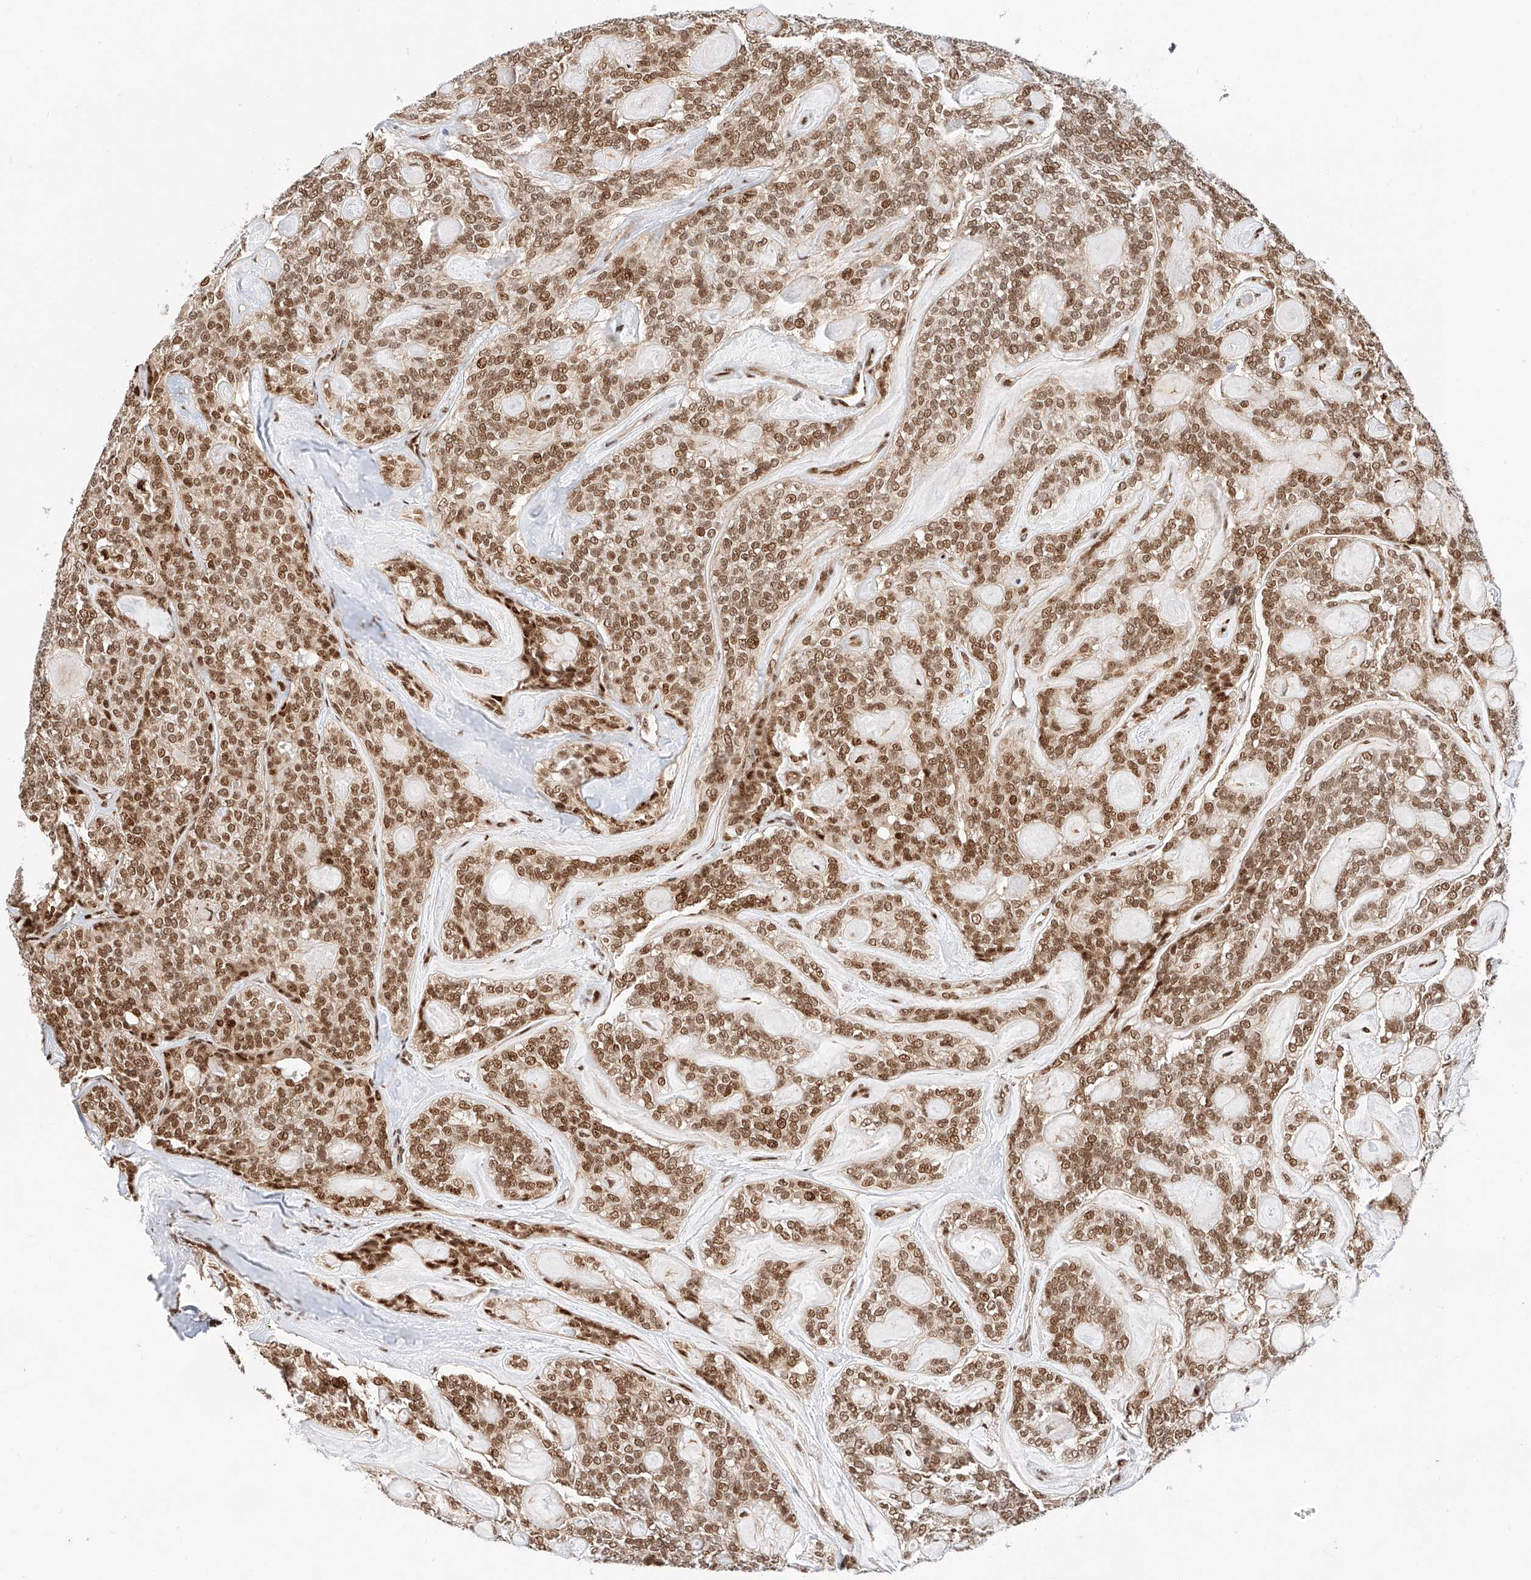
{"staining": {"intensity": "moderate", "quantity": ">75%", "location": "nuclear"}, "tissue": "head and neck cancer", "cell_type": "Tumor cells", "image_type": "cancer", "snomed": [{"axis": "morphology", "description": "Adenocarcinoma, NOS"}, {"axis": "topography", "description": "Head-Neck"}], "caption": "Immunohistochemistry of human head and neck cancer (adenocarcinoma) shows medium levels of moderate nuclear expression in about >75% of tumor cells. Nuclei are stained in blue.", "gene": "HDAC9", "patient": {"sex": "male", "age": 66}}